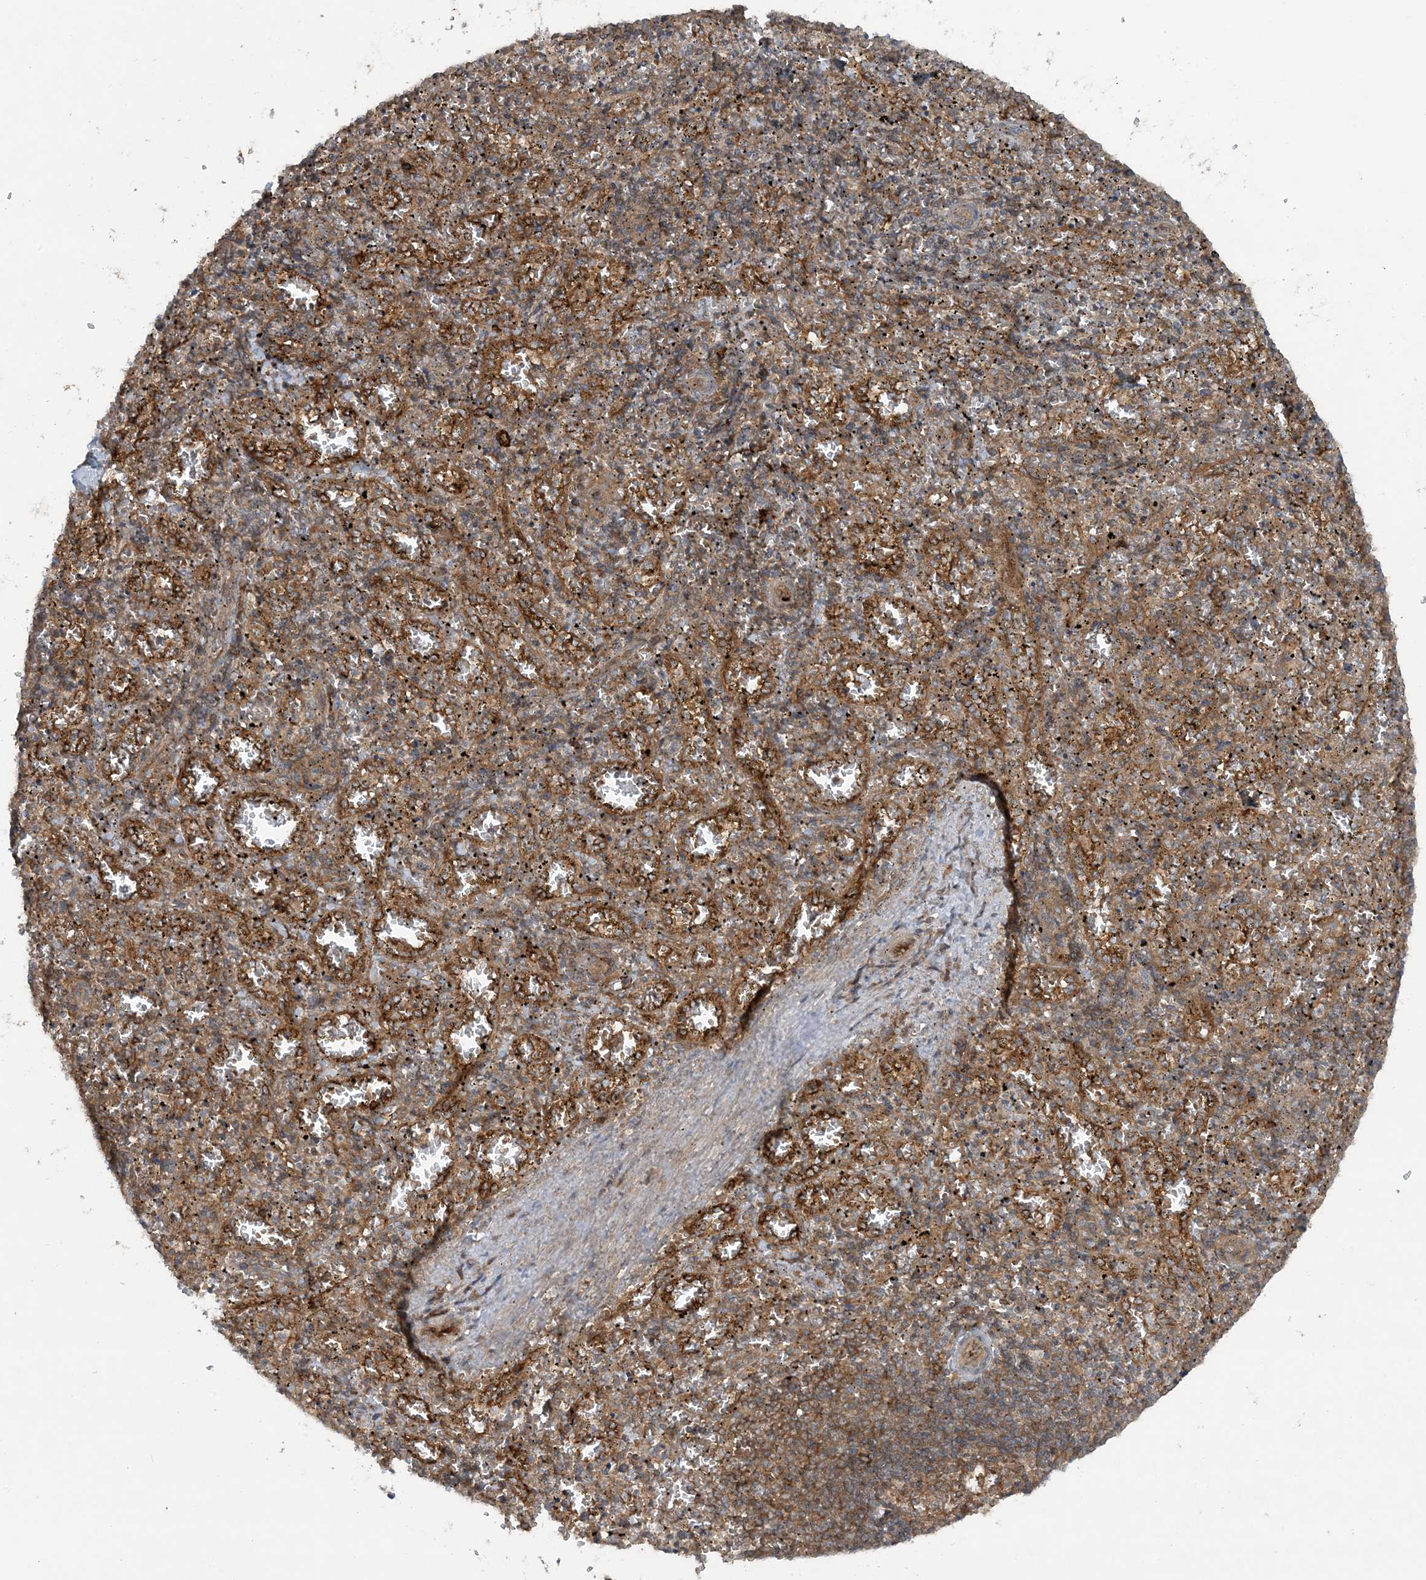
{"staining": {"intensity": "weak", "quantity": "25%-75%", "location": "cytoplasmic/membranous"}, "tissue": "spleen", "cell_type": "Cells in red pulp", "image_type": "normal", "snomed": [{"axis": "morphology", "description": "Normal tissue, NOS"}, {"axis": "topography", "description": "Spleen"}], "caption": "Immunohistochemical staining of normal spleen reveals weak cytoplasmic/membranous protein positivity in about 25%-75% of cells in red pulp.", "gene": "STAM2", "patient": {"sex": "male", "age": 11}}